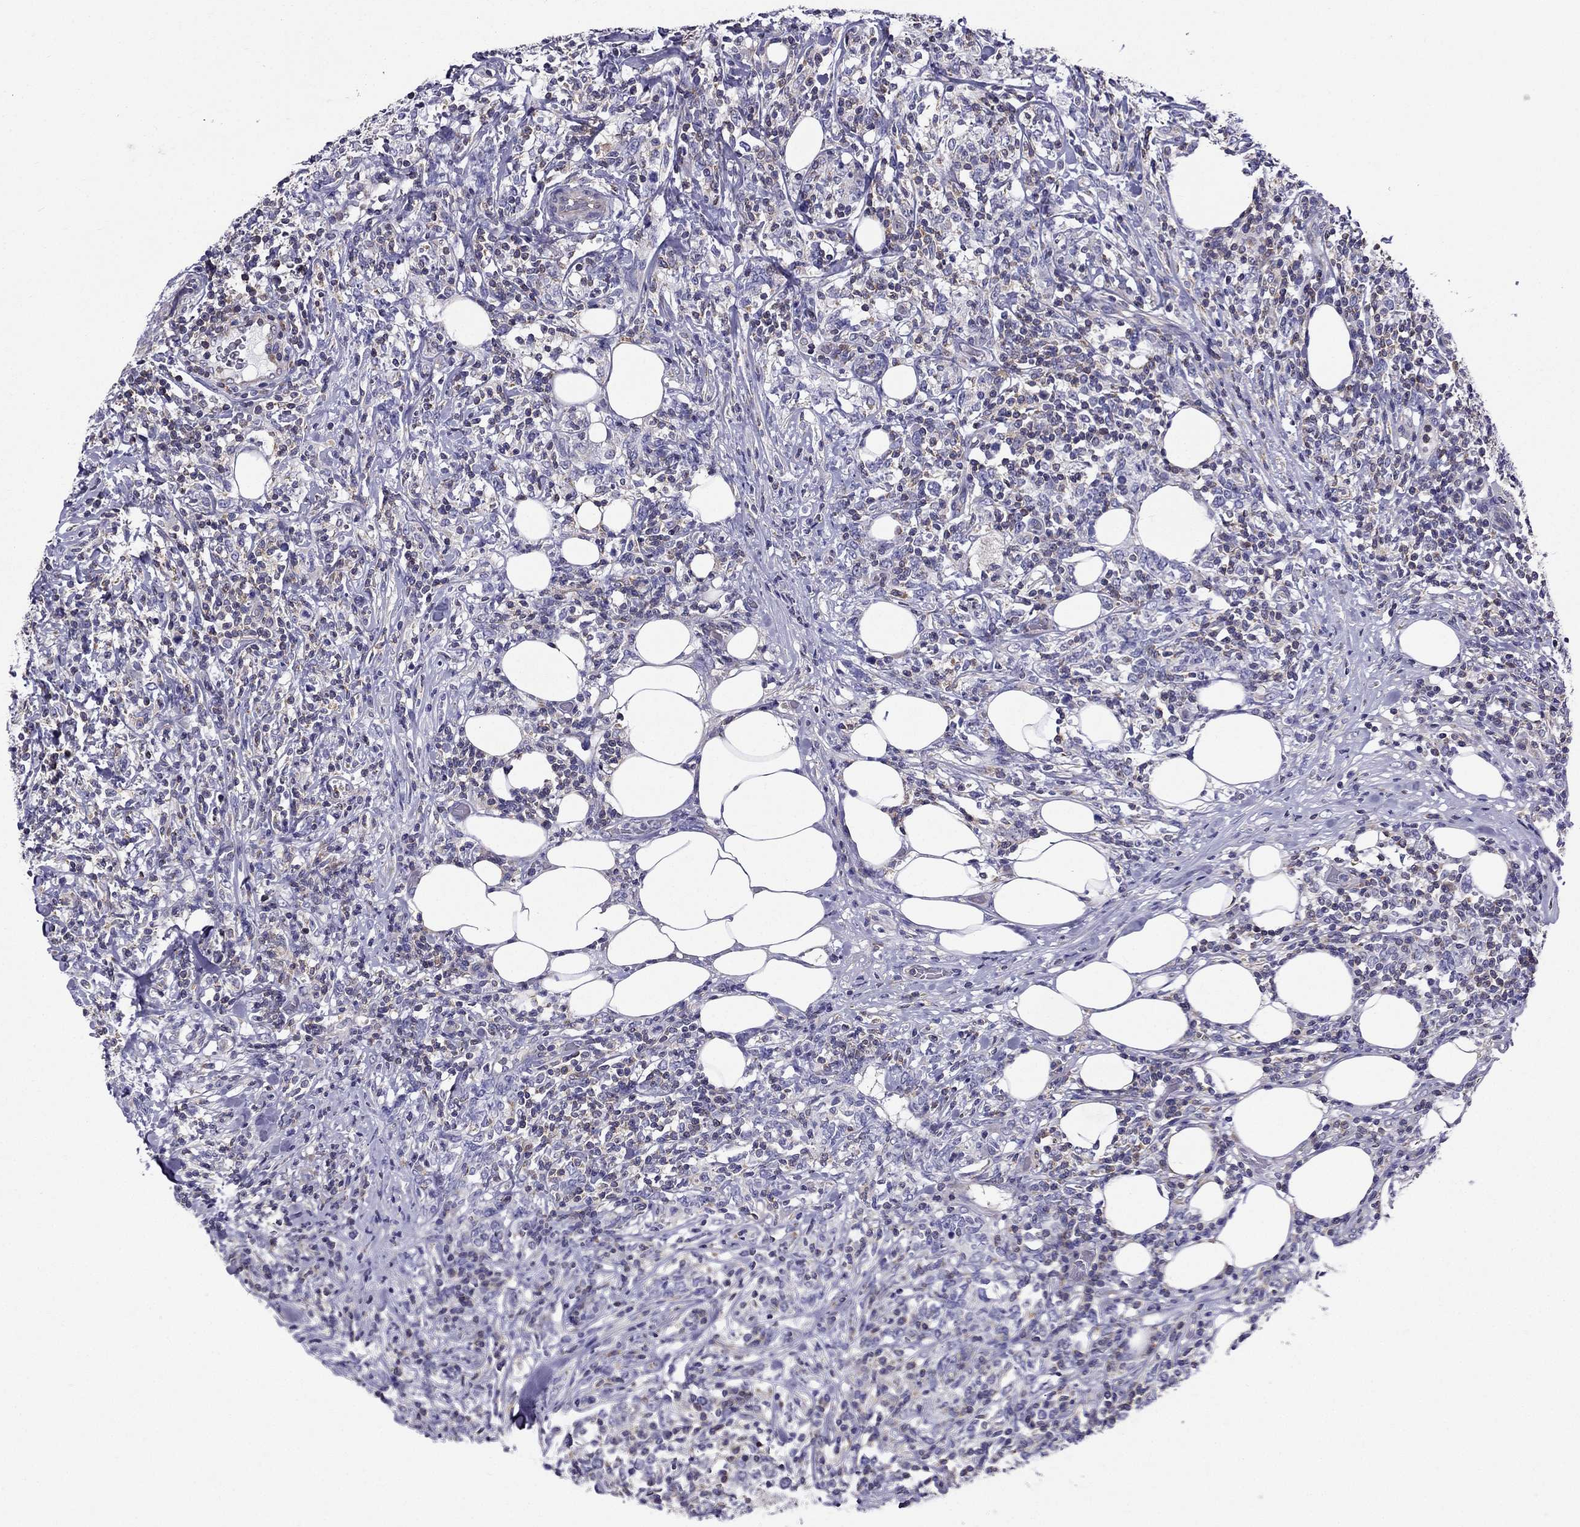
{"staining": {"intensity": "negative", "quantity": "none", "location": "none"}, "tissue": "lymphoma", "cell_type": "Tumor cells", "image_type": "cancer", "snomed": [{"axis": "morphology", "description": "Malignant lymphoma, non-Hodgkin's type, High grade"}, {"axis": "topography", "description": "Lymph node"}], "caption": "A micrograph of human high-grade malignant lymphoma, non-Hodgkin's type is negative for staining in tumor cells. (DAB immunohistochemistry (IHC), high magnification).", "gene": "AAK1", "patient": {"sex": "female", "age": 84}}